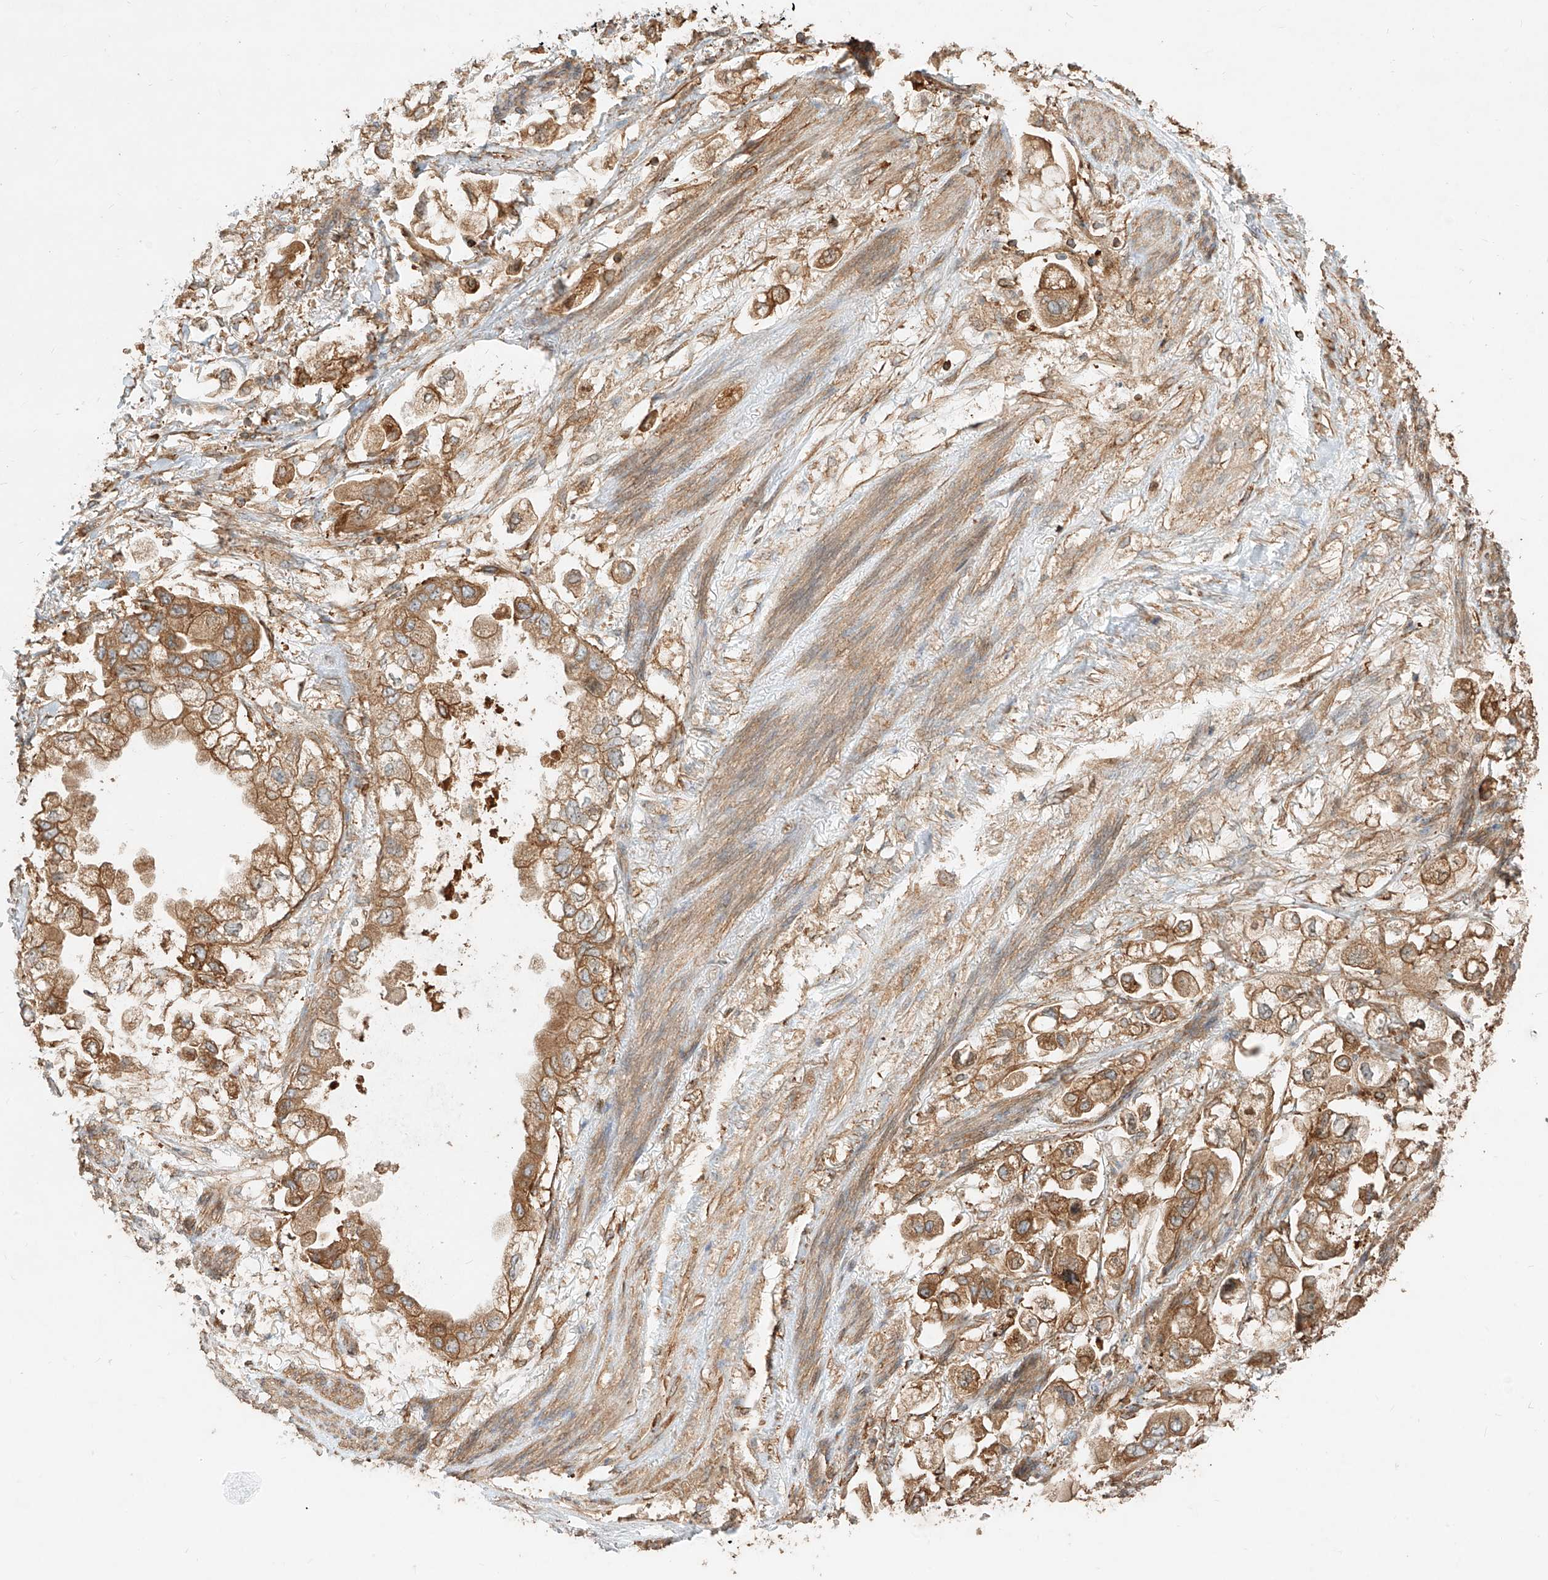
{"staining": {"intensity": "moderate", "quantity": ">75%", "location": "cytoplasmic/membranous"}, "tissue": "stomach cancer", "cell_type": "Tumor cells", "image_type": "cancer", "snomed": [{"axis": "morphology", "description": "Adenocarcinoma, NOS"}, {"axis": "topography", "description": "Stomach"}], "caption": "This is a histology image of immunohistochemistry staining of stomach cancer (adenocarcinoma), which shows moderate staining in the cytoplasmic/membranous of tumor cells.", "gene": "SNX9", "patient": {"sex": "male", "age": 62}}